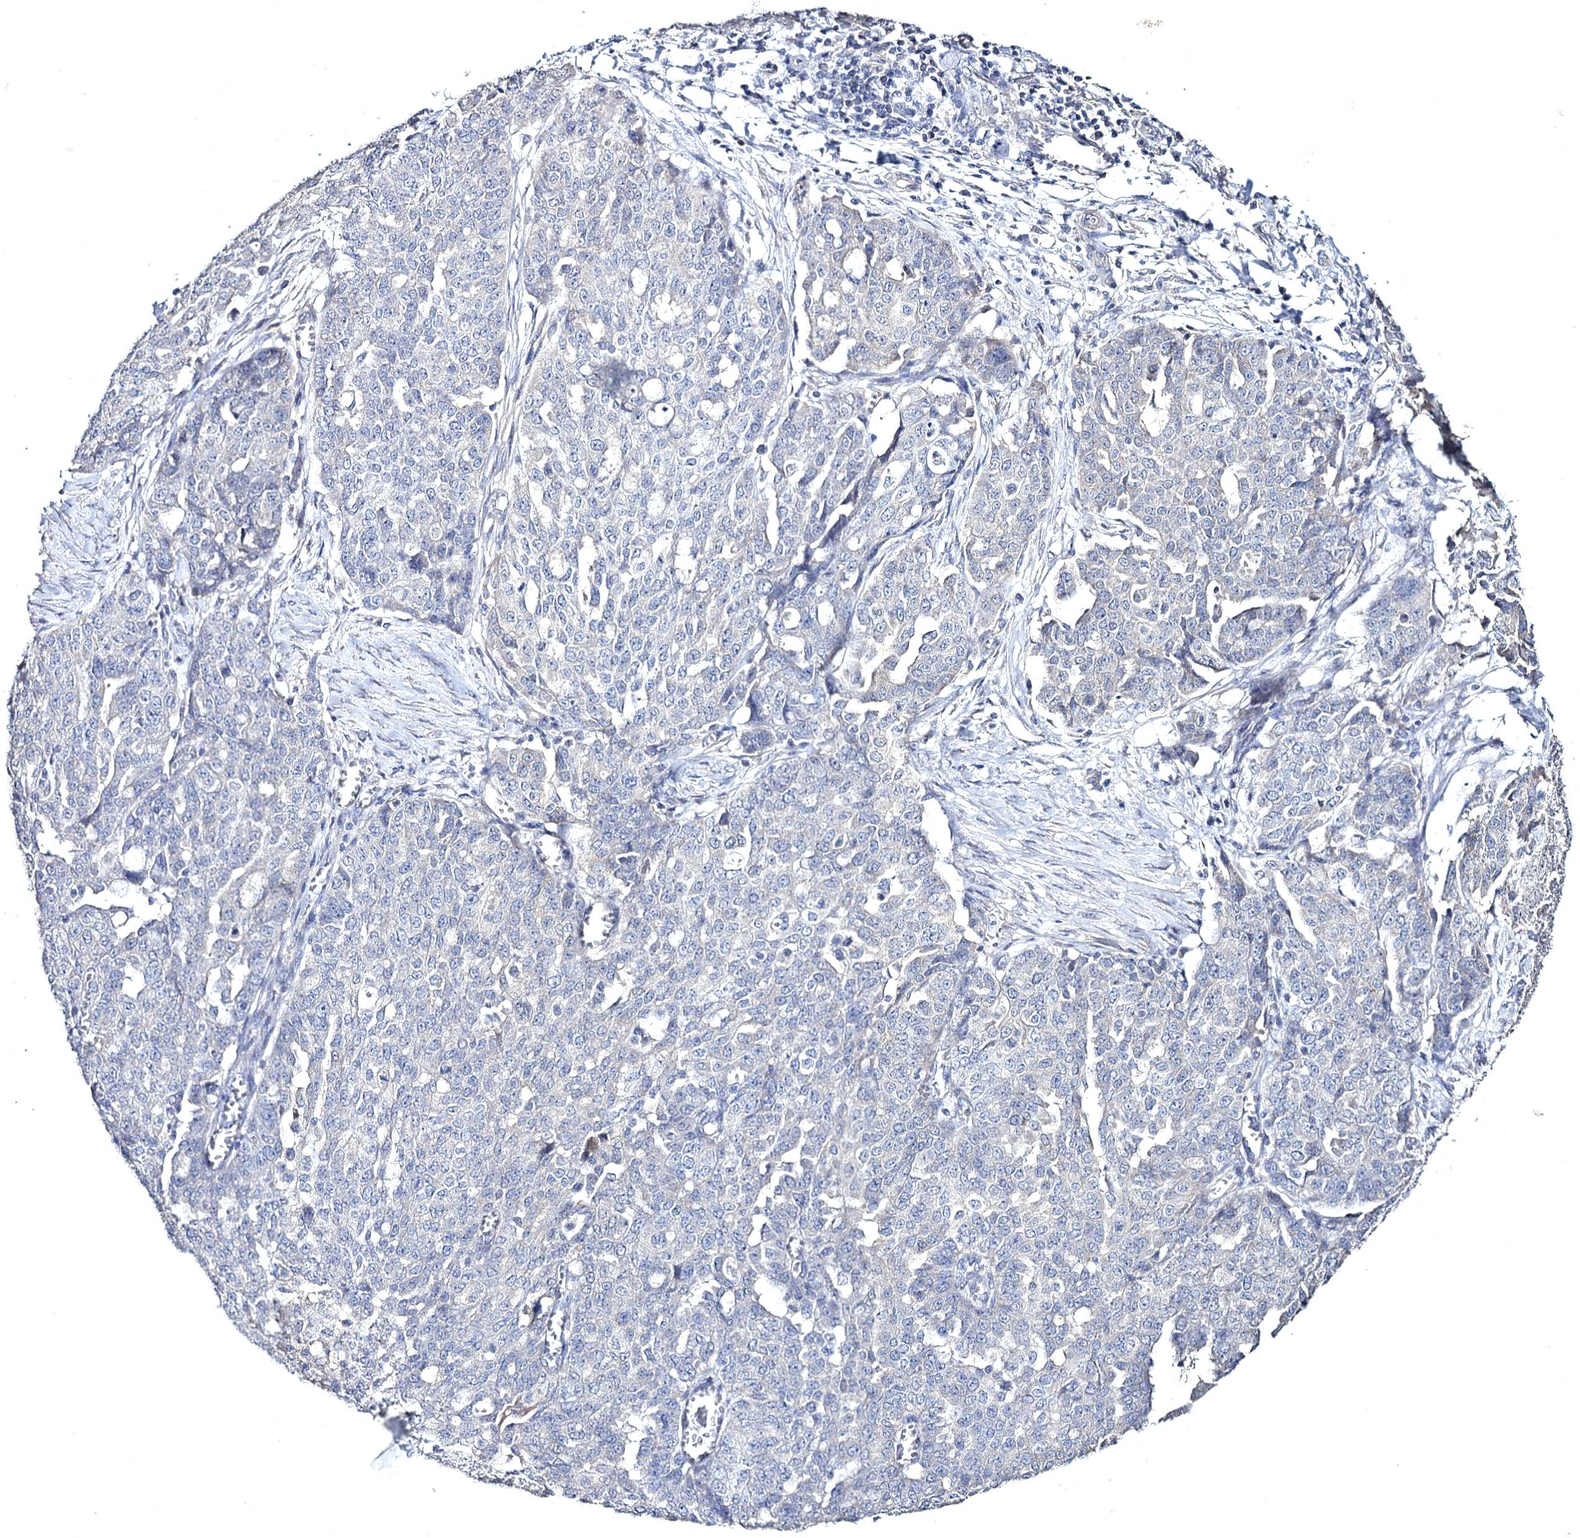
{"staining": {"intensity": "negative", "quantity": "none", "location": "none"}, "tissue": "ovarian cancer", "cell_type": "Tumor cells", "image_type": "cancer", "snomed": [{"axis": "morphology", "description": "Cystadenocarcinoma, serous, NOS"}, {"axis": "topography", "description": "Soft tissue"}, {"axis": "topography", "description": "Ovary"}], "caption": "Immunohistochemical staining of ovarian cancer (serous cystadenocarcinoma) reveals no significant expression in tumor cells.", "gene": "SEMA4G", "patient": {"sex": "female", "age": 57}}